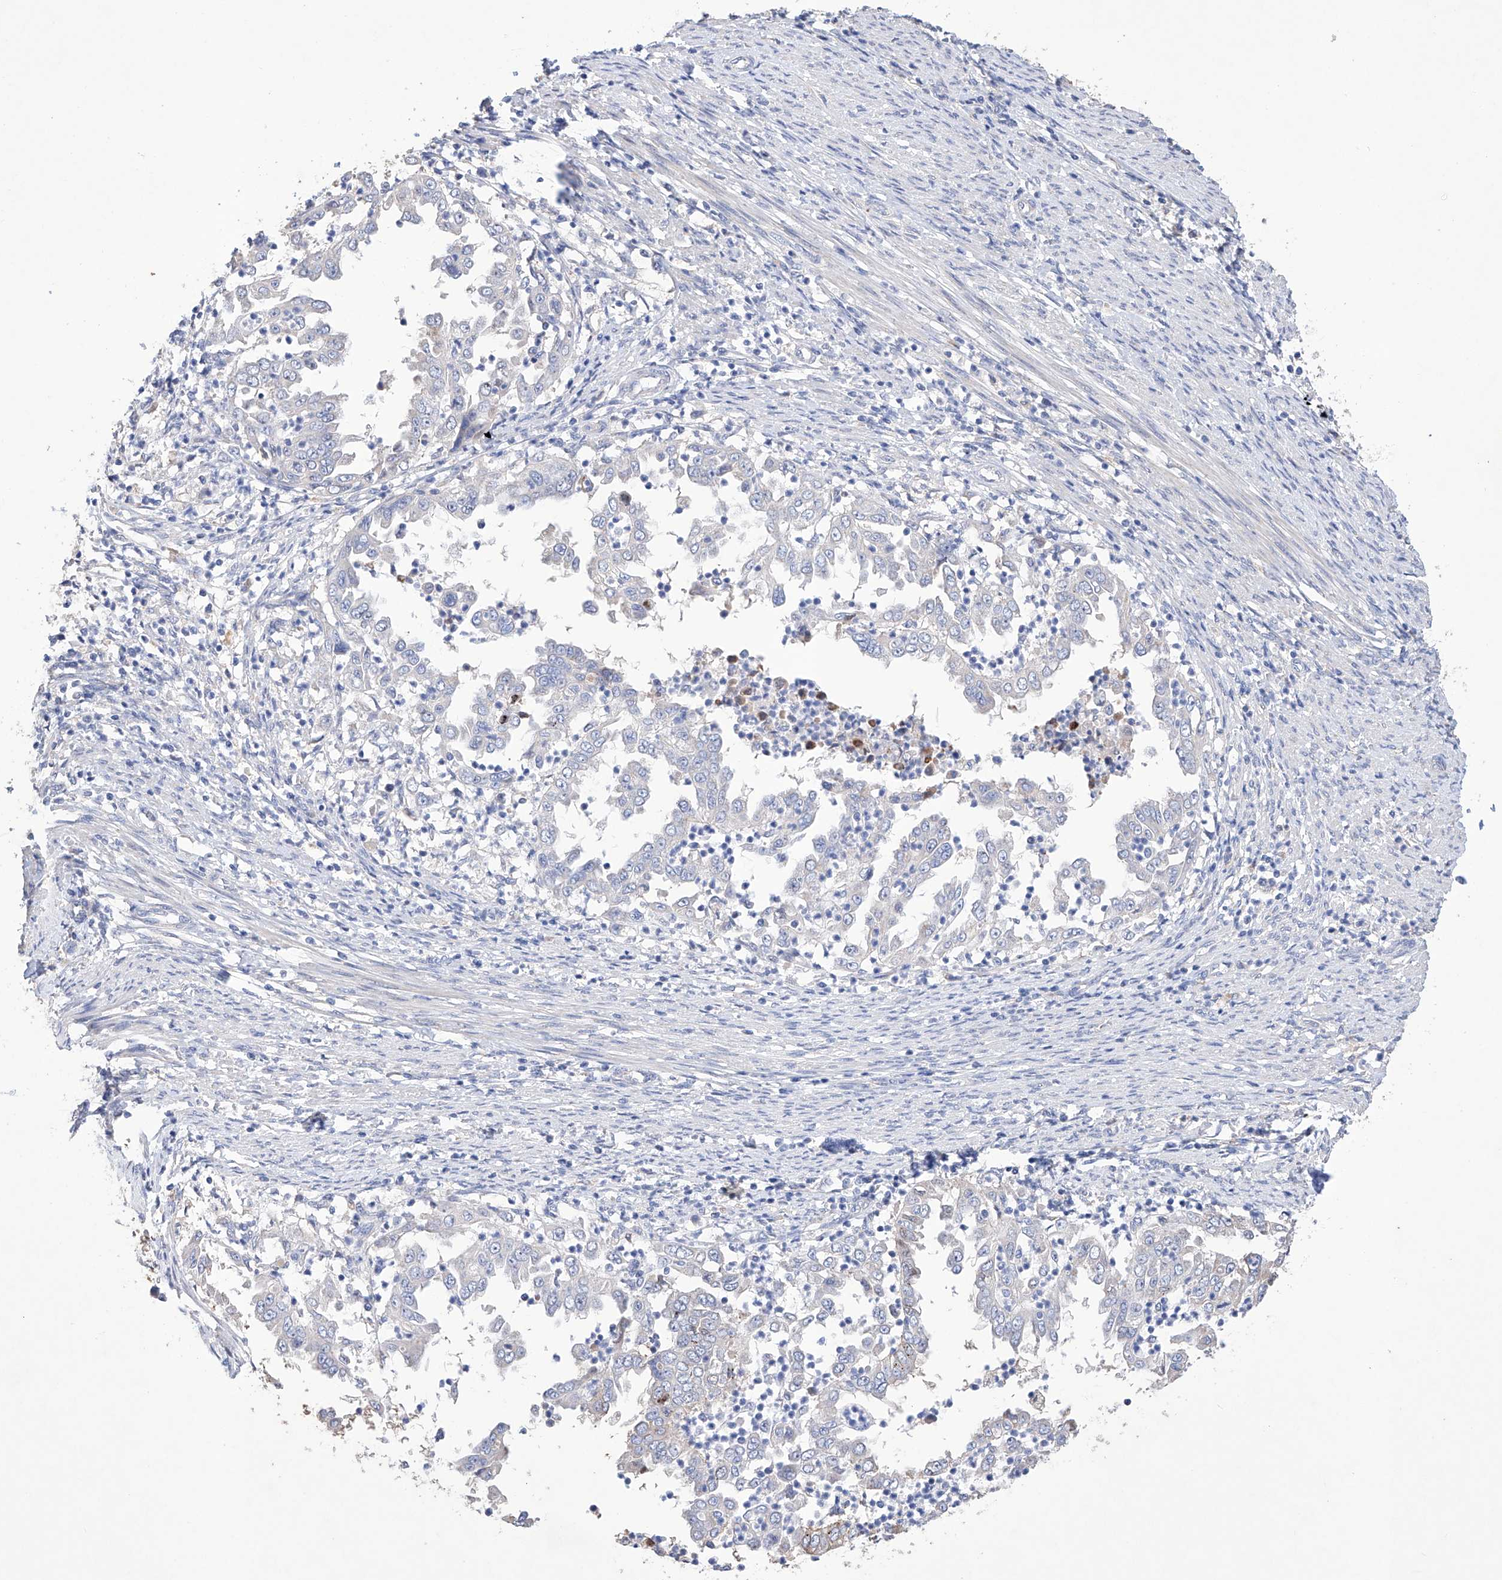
{"staining": {"intensity": "negative", "quantity": "none", "location": "none"}, "tissue": "endometrial cancer", "cell_type": "Tumor cells", "image_type": "cancer", "snomed": [{"axis": "morphology", "description": "Adenocarcinoma, NOS"}, {"axis": "topography", "description": "Endometrium"}], "caption": "Immunohistochemical staining of endometrial cancer (adenocarcinoma) reveals no significant expression in tumor cells.", "gene": "AFG1L", "patient": {"sex": "female", "age": 85}}